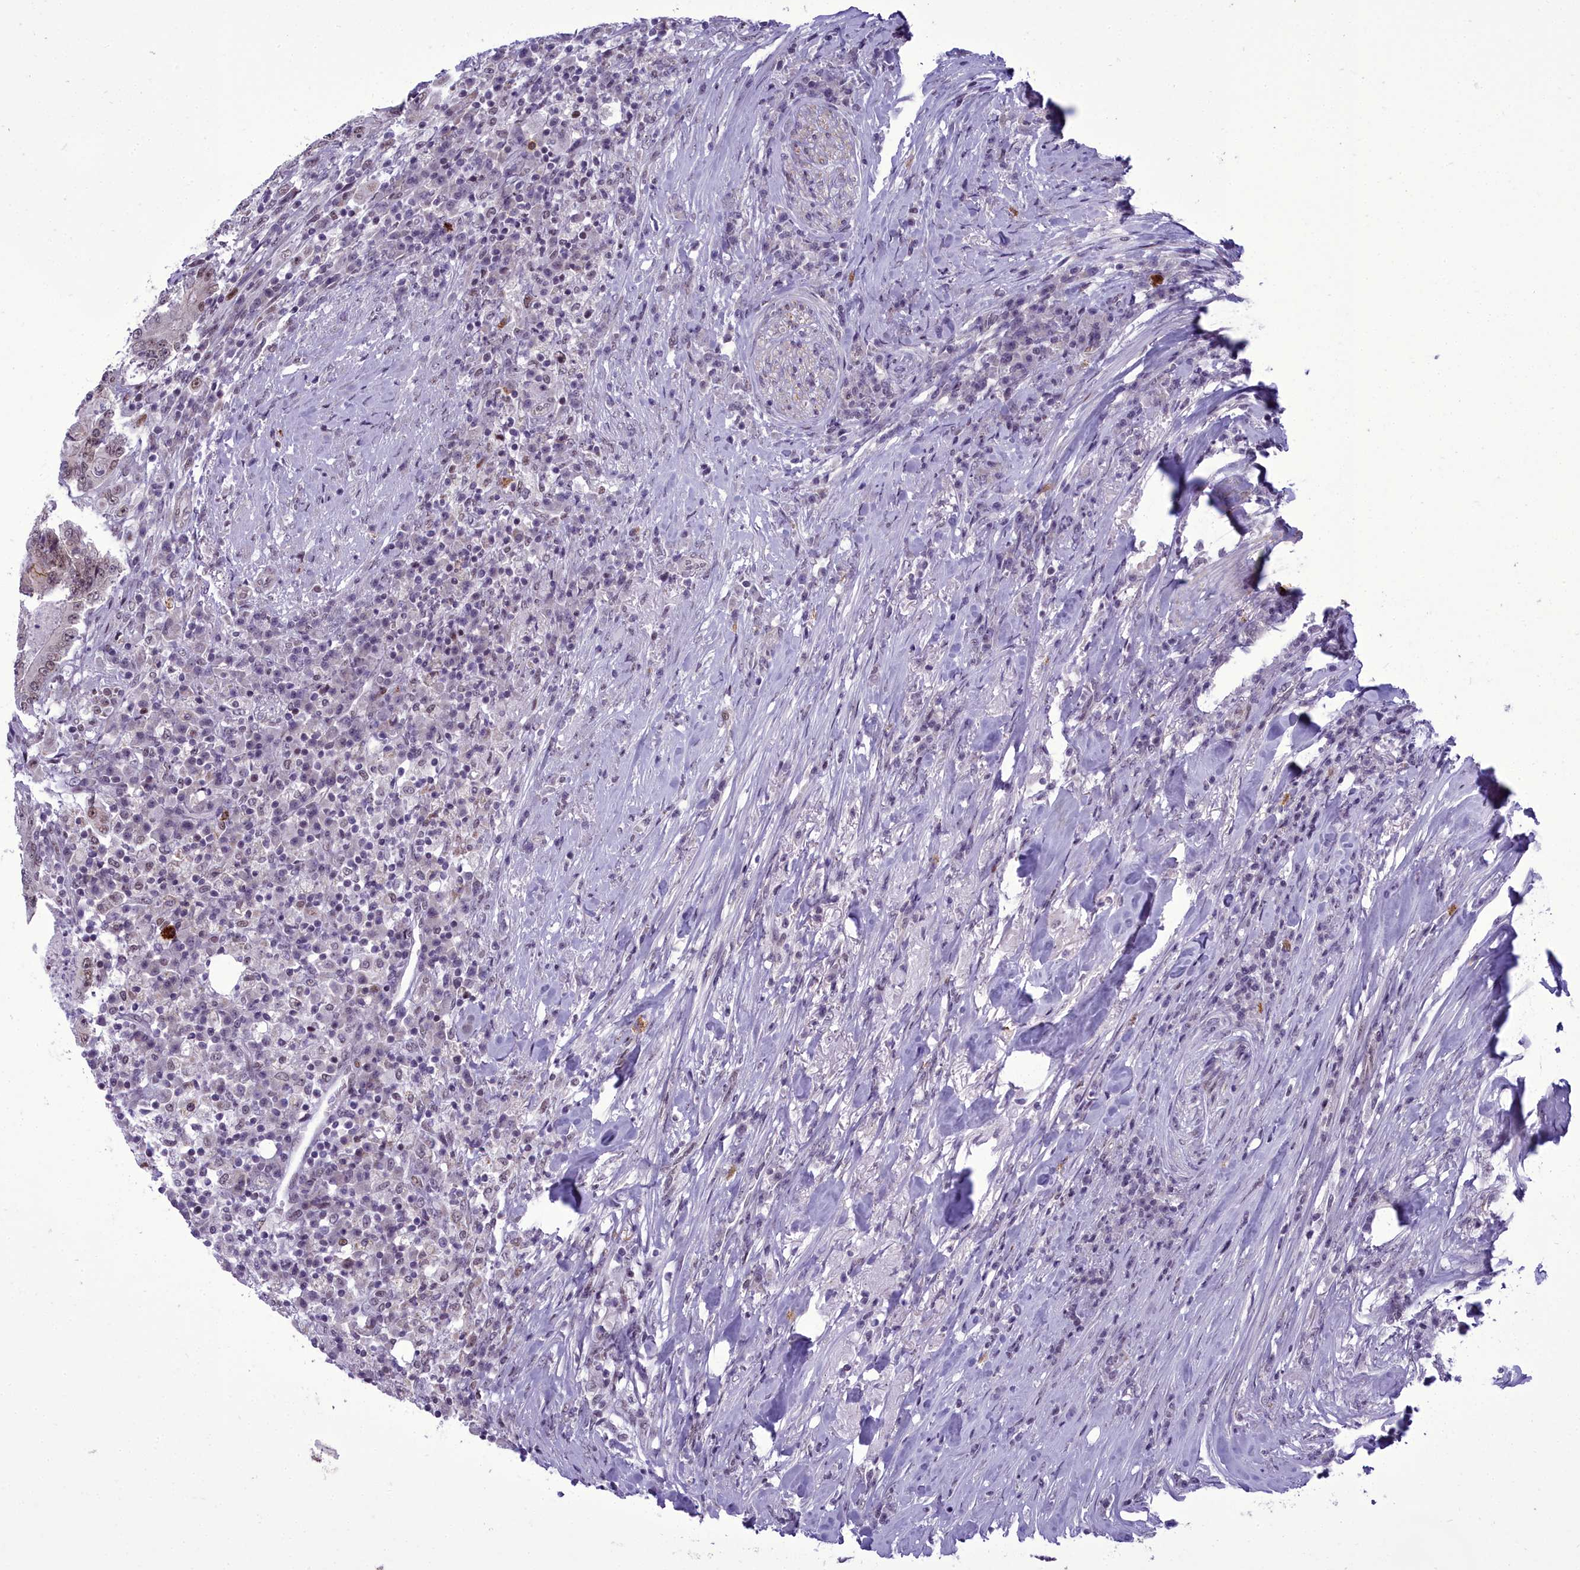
{"staining": {"intensity": "weak", "quantity": "25%-75%", "location": "nuclear"}, "tissue": "colorectal cancer", "cell_type": "Tumor cells", "image_type": "cancer", "snomed": [{"axis": "morphology", "description": "Adenocarcinoma, NOS"}, {"axis": "topography", "description": "Colon"}], "caption": "Adenocarcinoma (colorectal) stained with a protein marker displays weak staining in tumor cells.", "gene": "CEACAM19", "patient": {"sex": "male", "age": 83}}